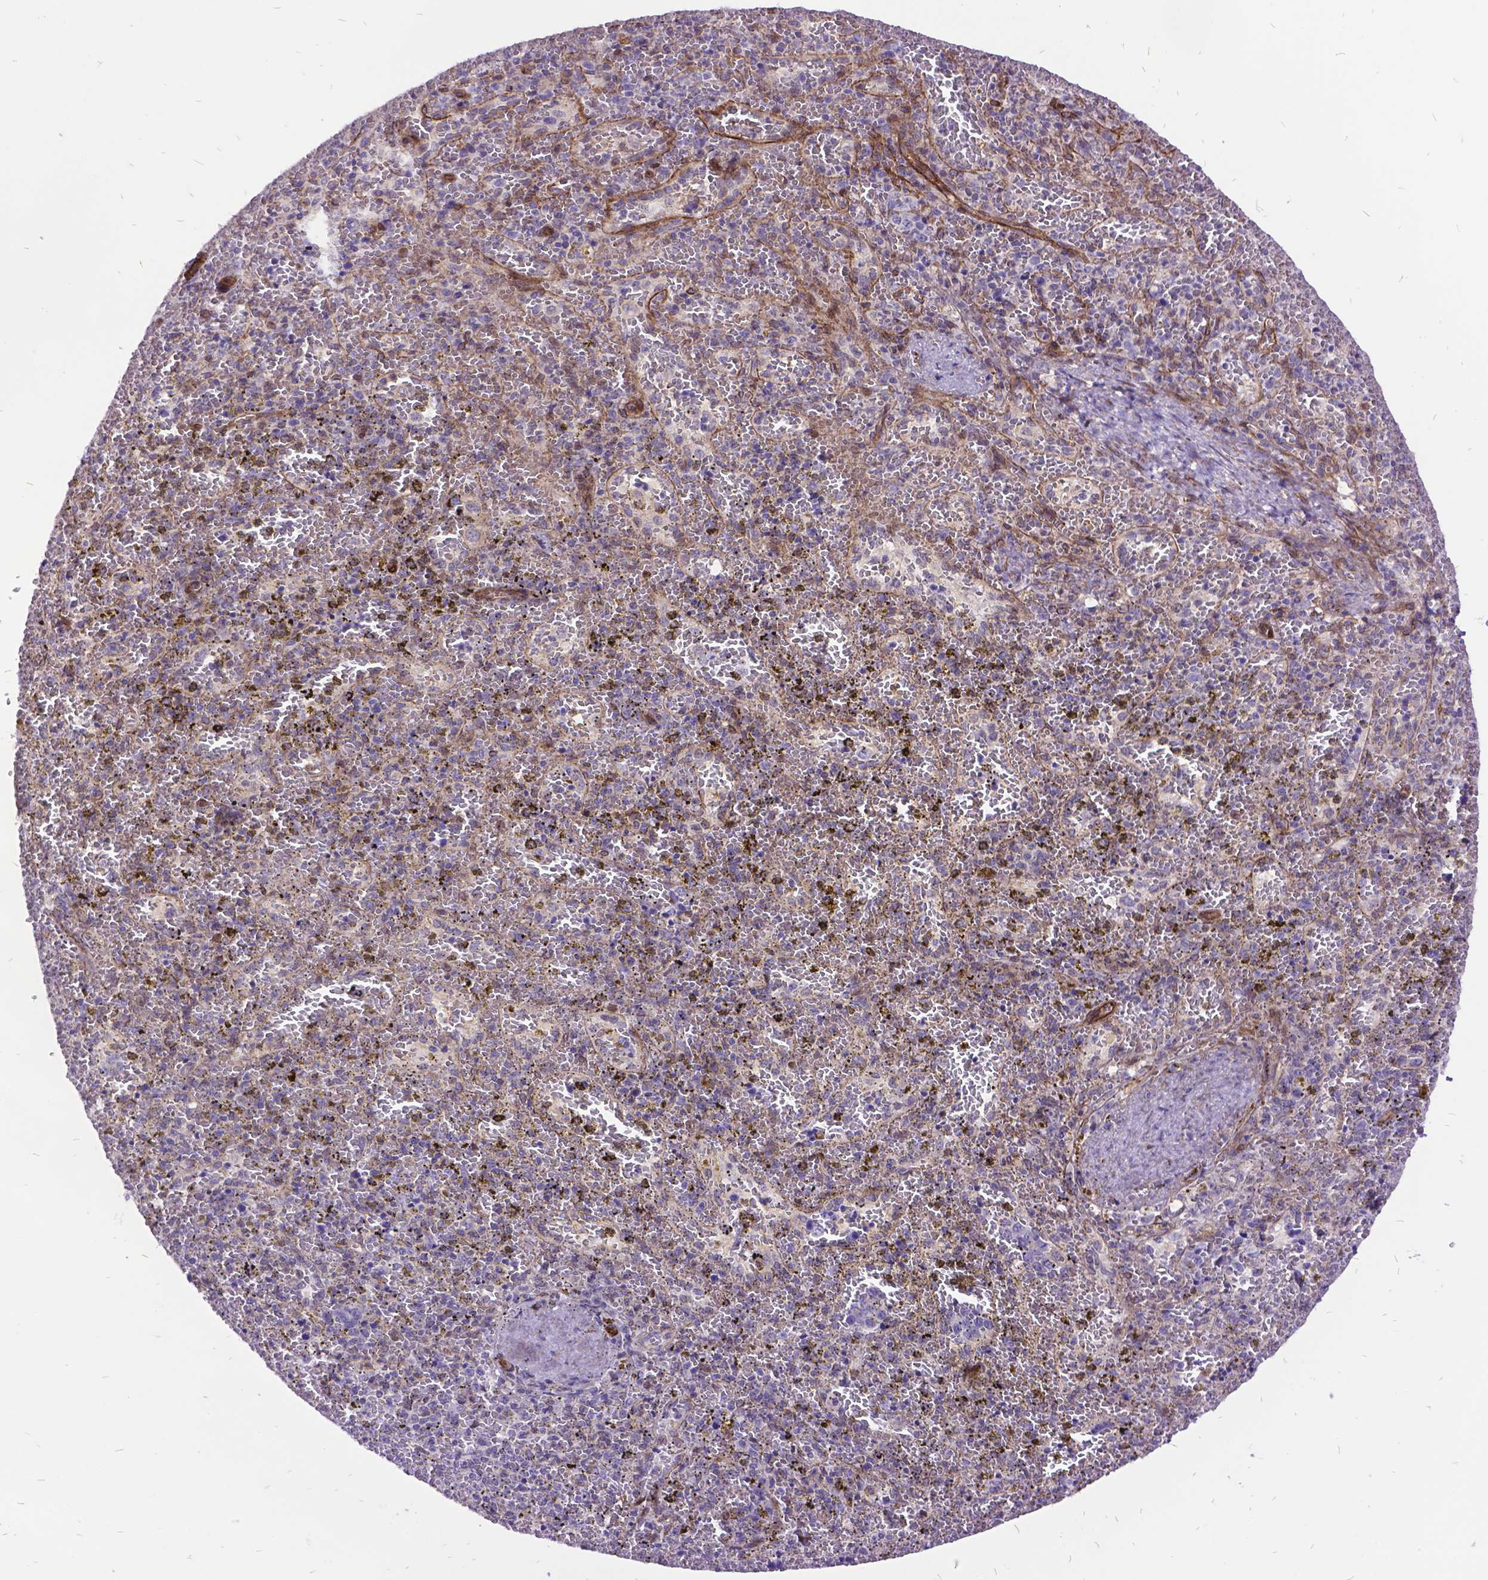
{"staining": {"intensity": "negative", "quantity": "none", "location": "none"}, "tissue": "spleen", "cell_type": "Cells in red pulp", "image_type": "normal", "snomed": [{"axis": "morphology", "description": "Normal tissue, NOS"}, {"axis": "topography", "description": "Spleen"}], "caption": "Micrograph shows no protein expression in cells in red pulp of benign spleen.", "gene": "GRB7", "patient": {"sex": "female", "age": 50}}